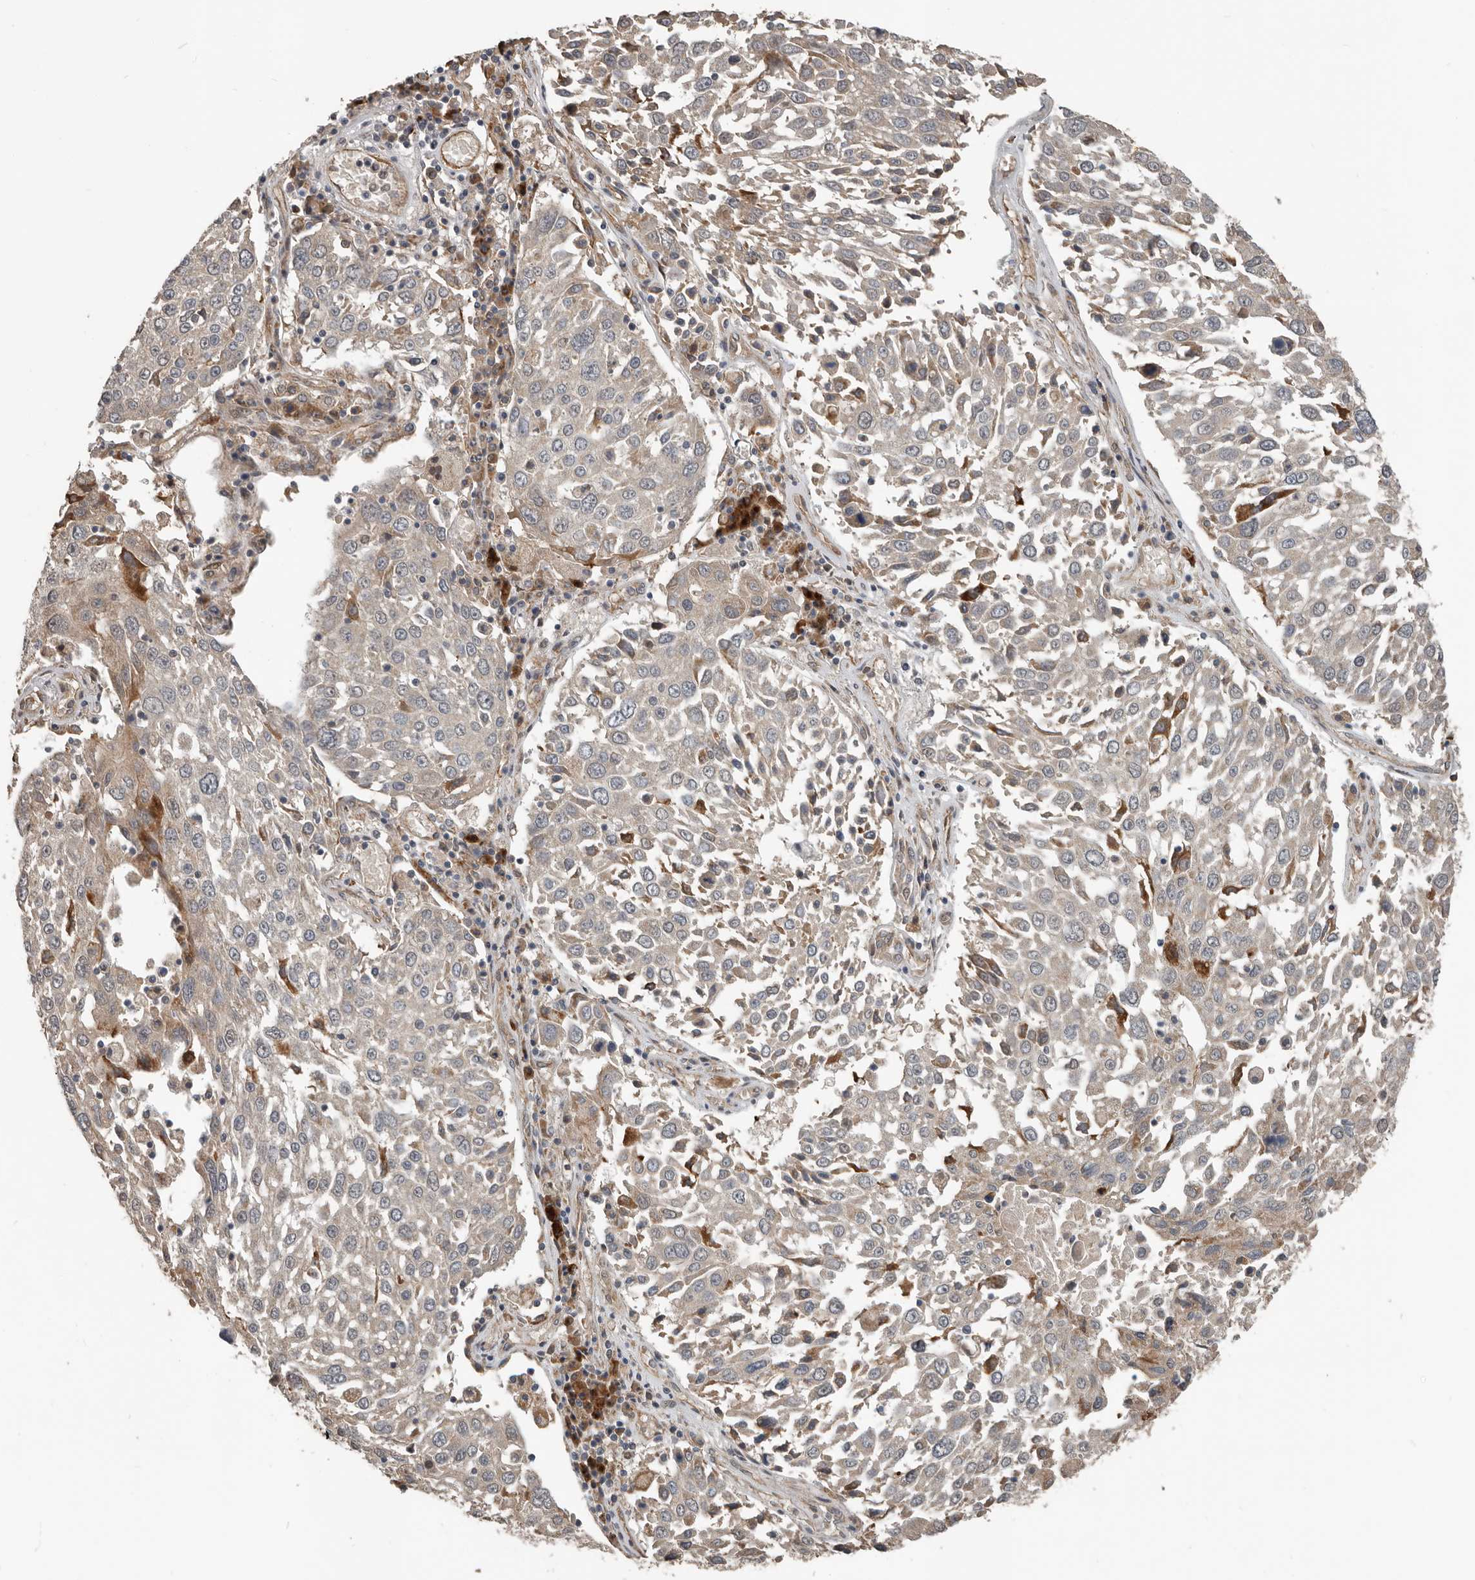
{"staining": {"intensity": "weak", "quantity": "<25%", "location": "cytoplasmic/membranous"}, "tissue": "lung cancer", "cell_type": "Tumor cells", "image_type": "cancer", "snomed": [{"axis": "morphology", "description": "Squamous cell carcinoma, NOS"}, {"axis": "topography", "description": "Lung"}], "caption": "High magnification brightfield microscopy of squamous cell carcinoma (lung) stained with DAB (brown) and counterstained with hematoxylin (blue): tumor cells show no significant positivity.", "gene": "YOD1", "patient": {"sex": "male", "age": 65}}